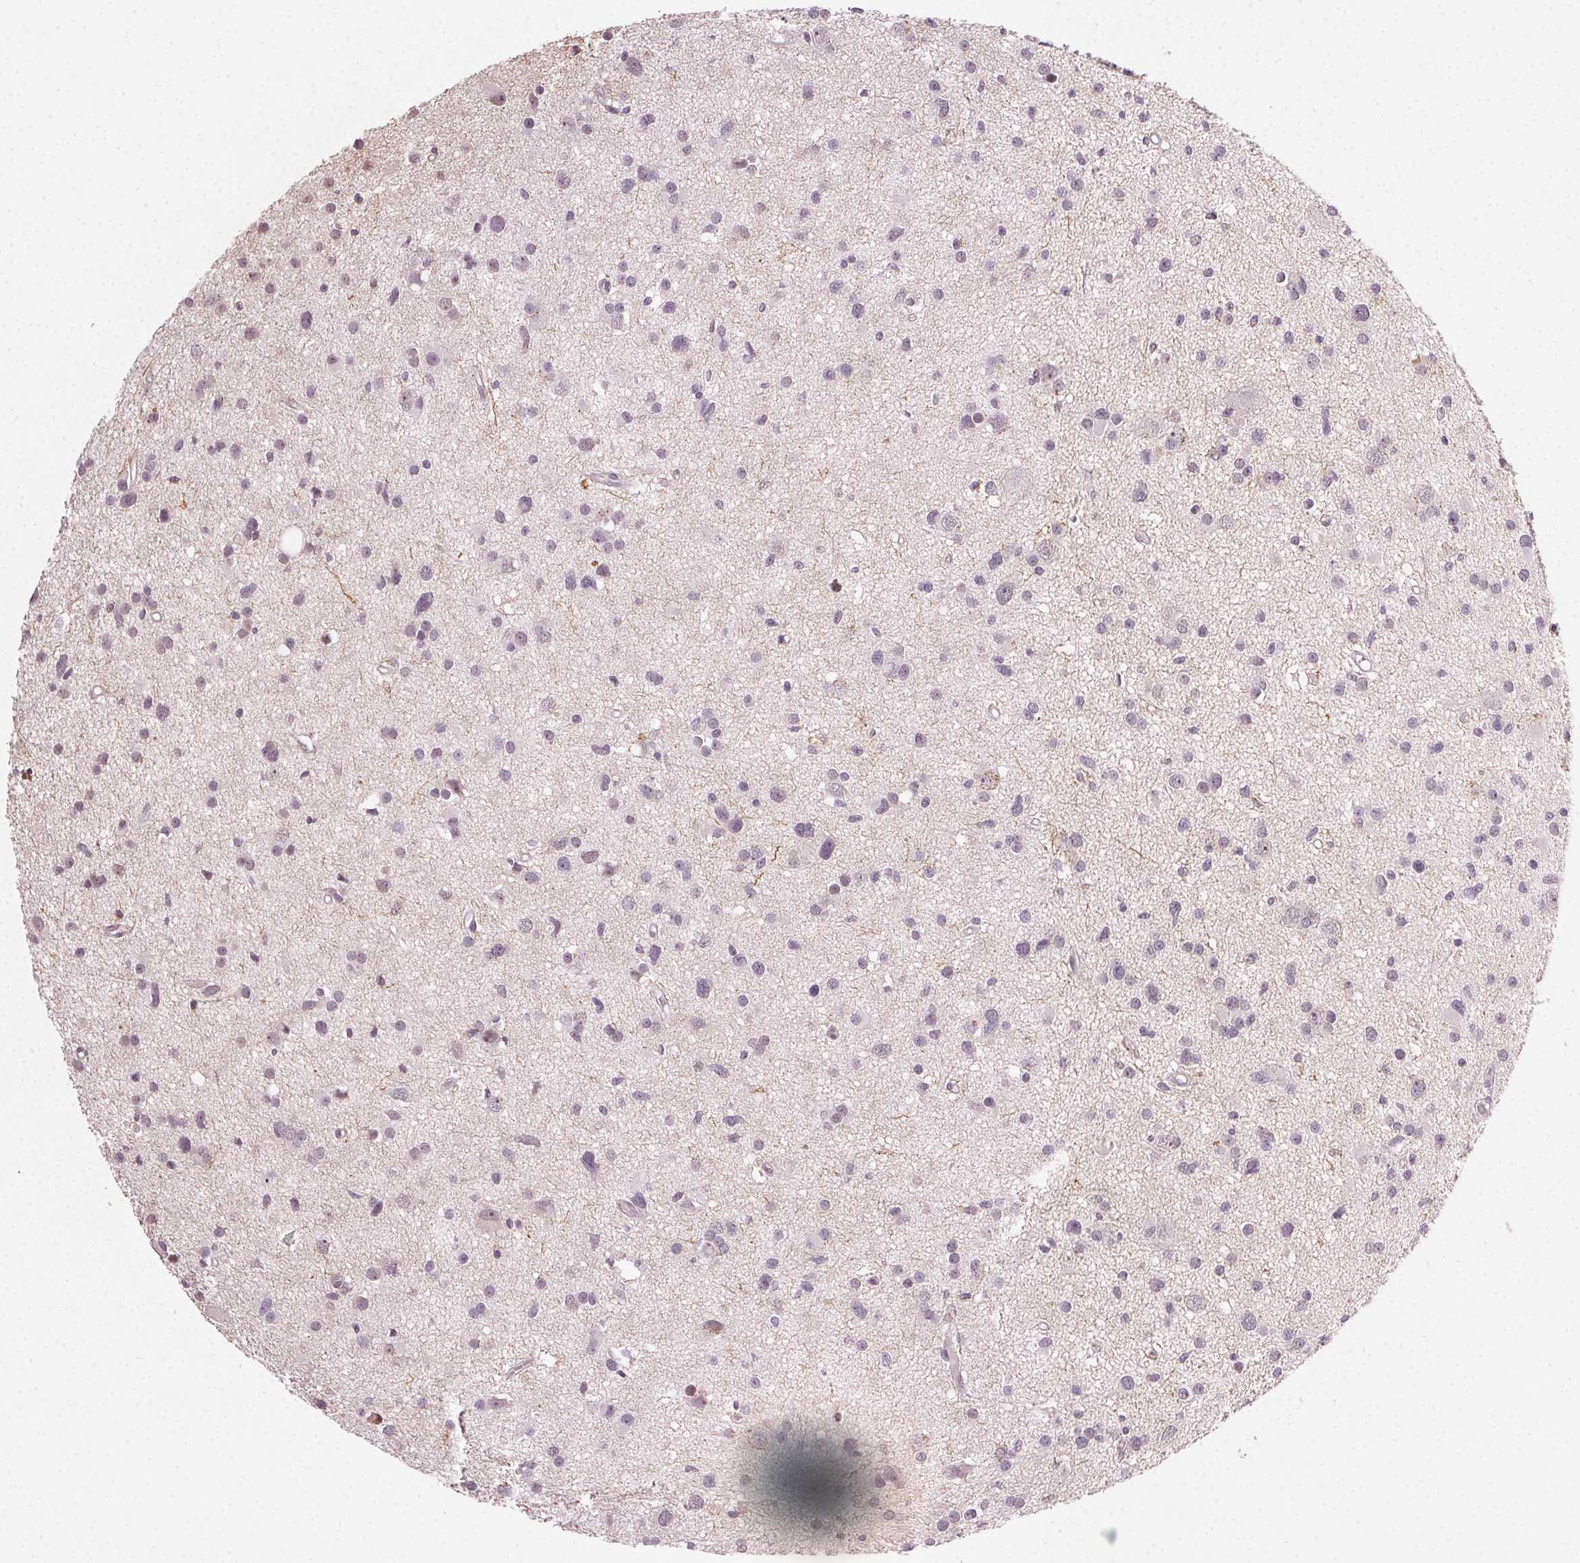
{"staining": {"intensity": "negative", "quantity": "none", "location": "none"}, "tissue": "glioma", "cell_type": "Tumor cells", "image_type": "cancer", "snomed": [{"axis": "morphology", "description": "Glioma, malignant, High grade"}, {"axis": "topography", "description": "Brain"}], "caption": "Human malignant glioma (high-grade) stained for a protein using immunohistochemistry (IHC) displays no staining in tumor cells.", "gene": "TUB", "patient": {"sex": "male", "age": 54}}